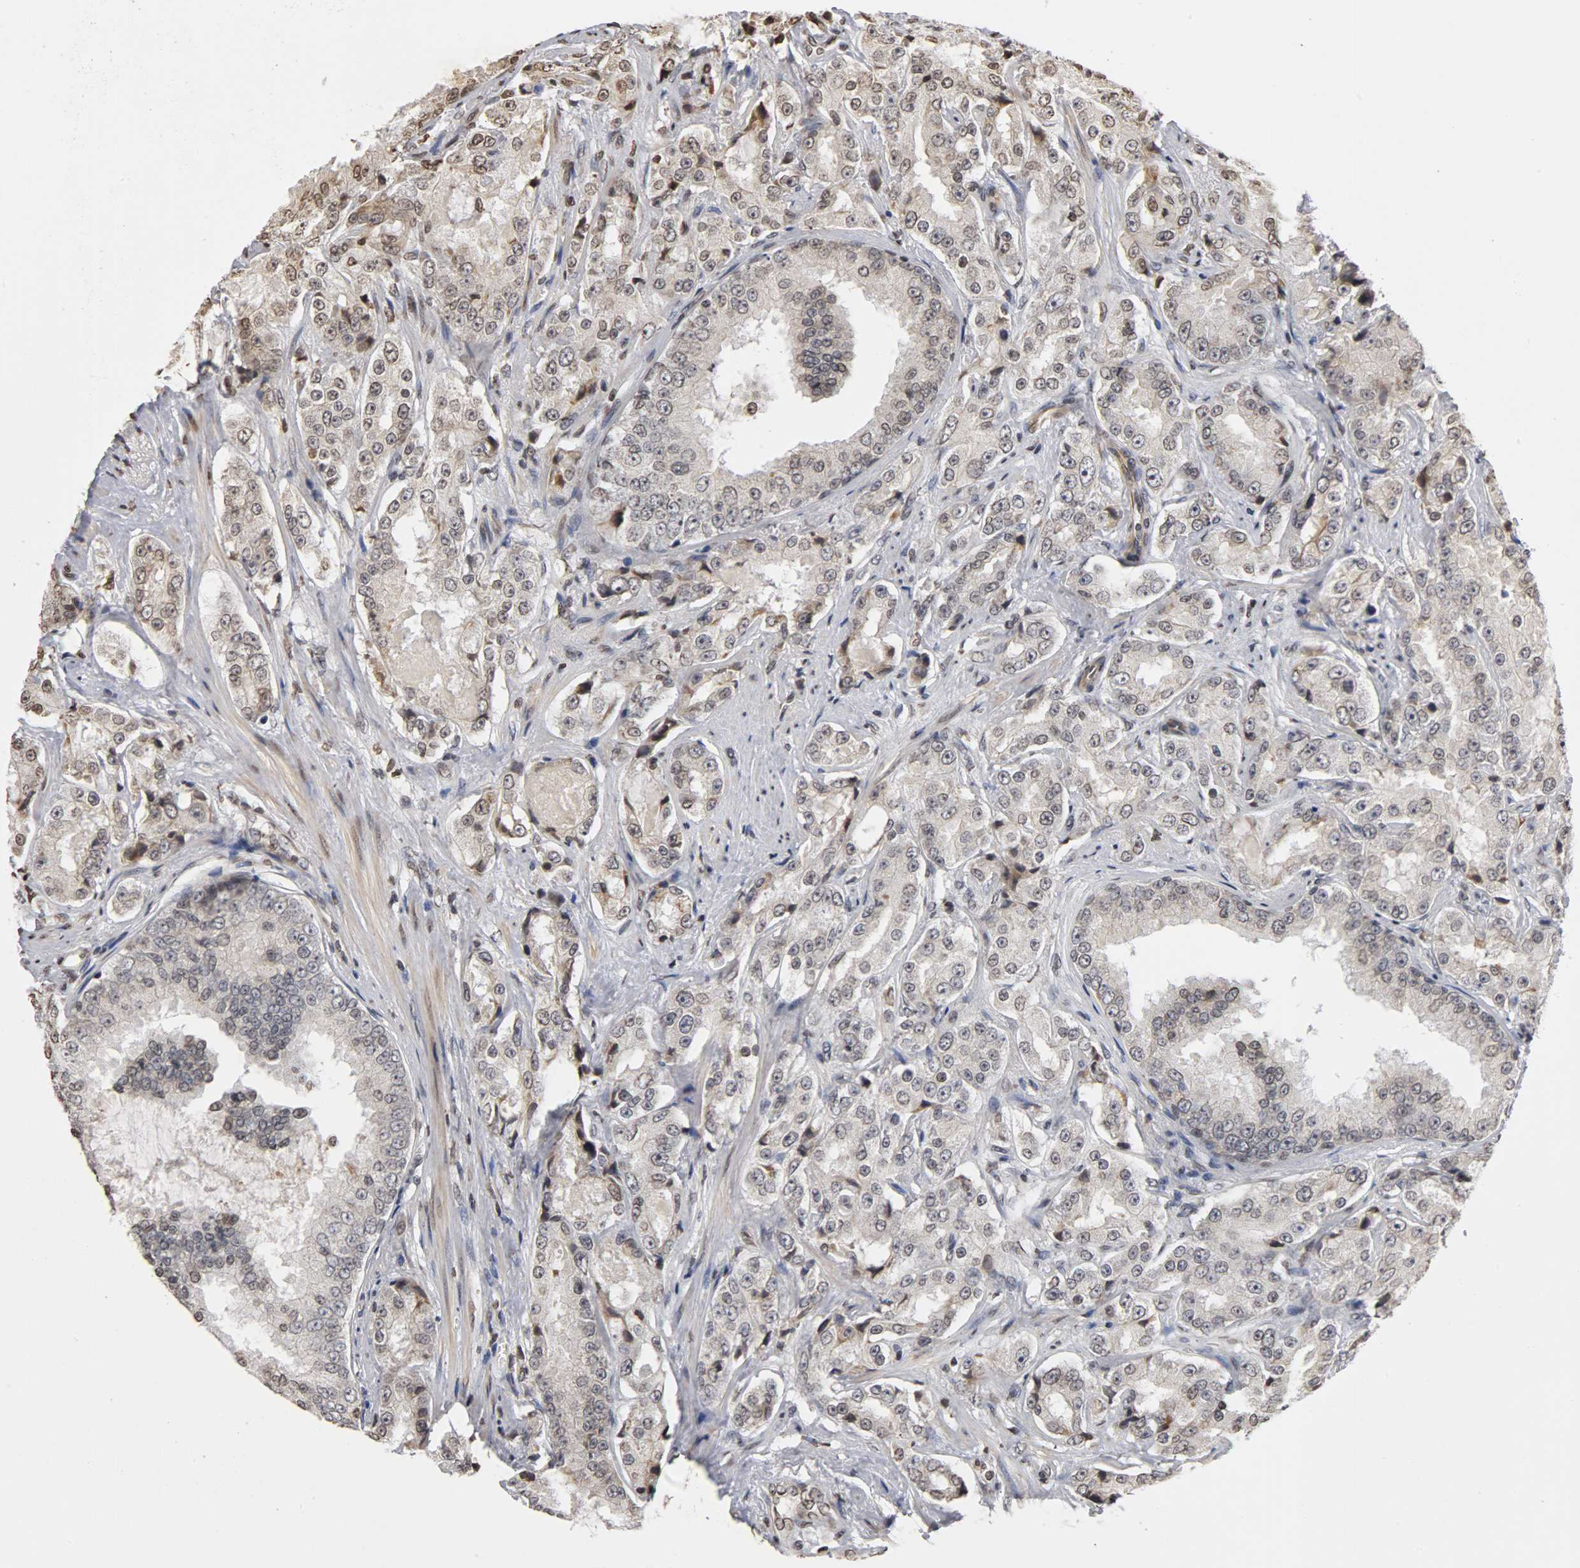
{"staining": {"intensity": "weak", "quantity": "<25%", "location": "nuclear"}, "tissue": "prostate cancer", "cell_type": "Tumor cells", "image_type": "cancer", "snomed": [{"axis": "morphology", "description": "Adenocarcinoma, High grade"}, {"axis": "topography", "description": "Prostate"}], "caption": "The image reveals no staining of tumor cells in prostate high-grade adenocarcinoma.", "gene": "ERCC2", "patient": {"sex": "male", "age": 73}}